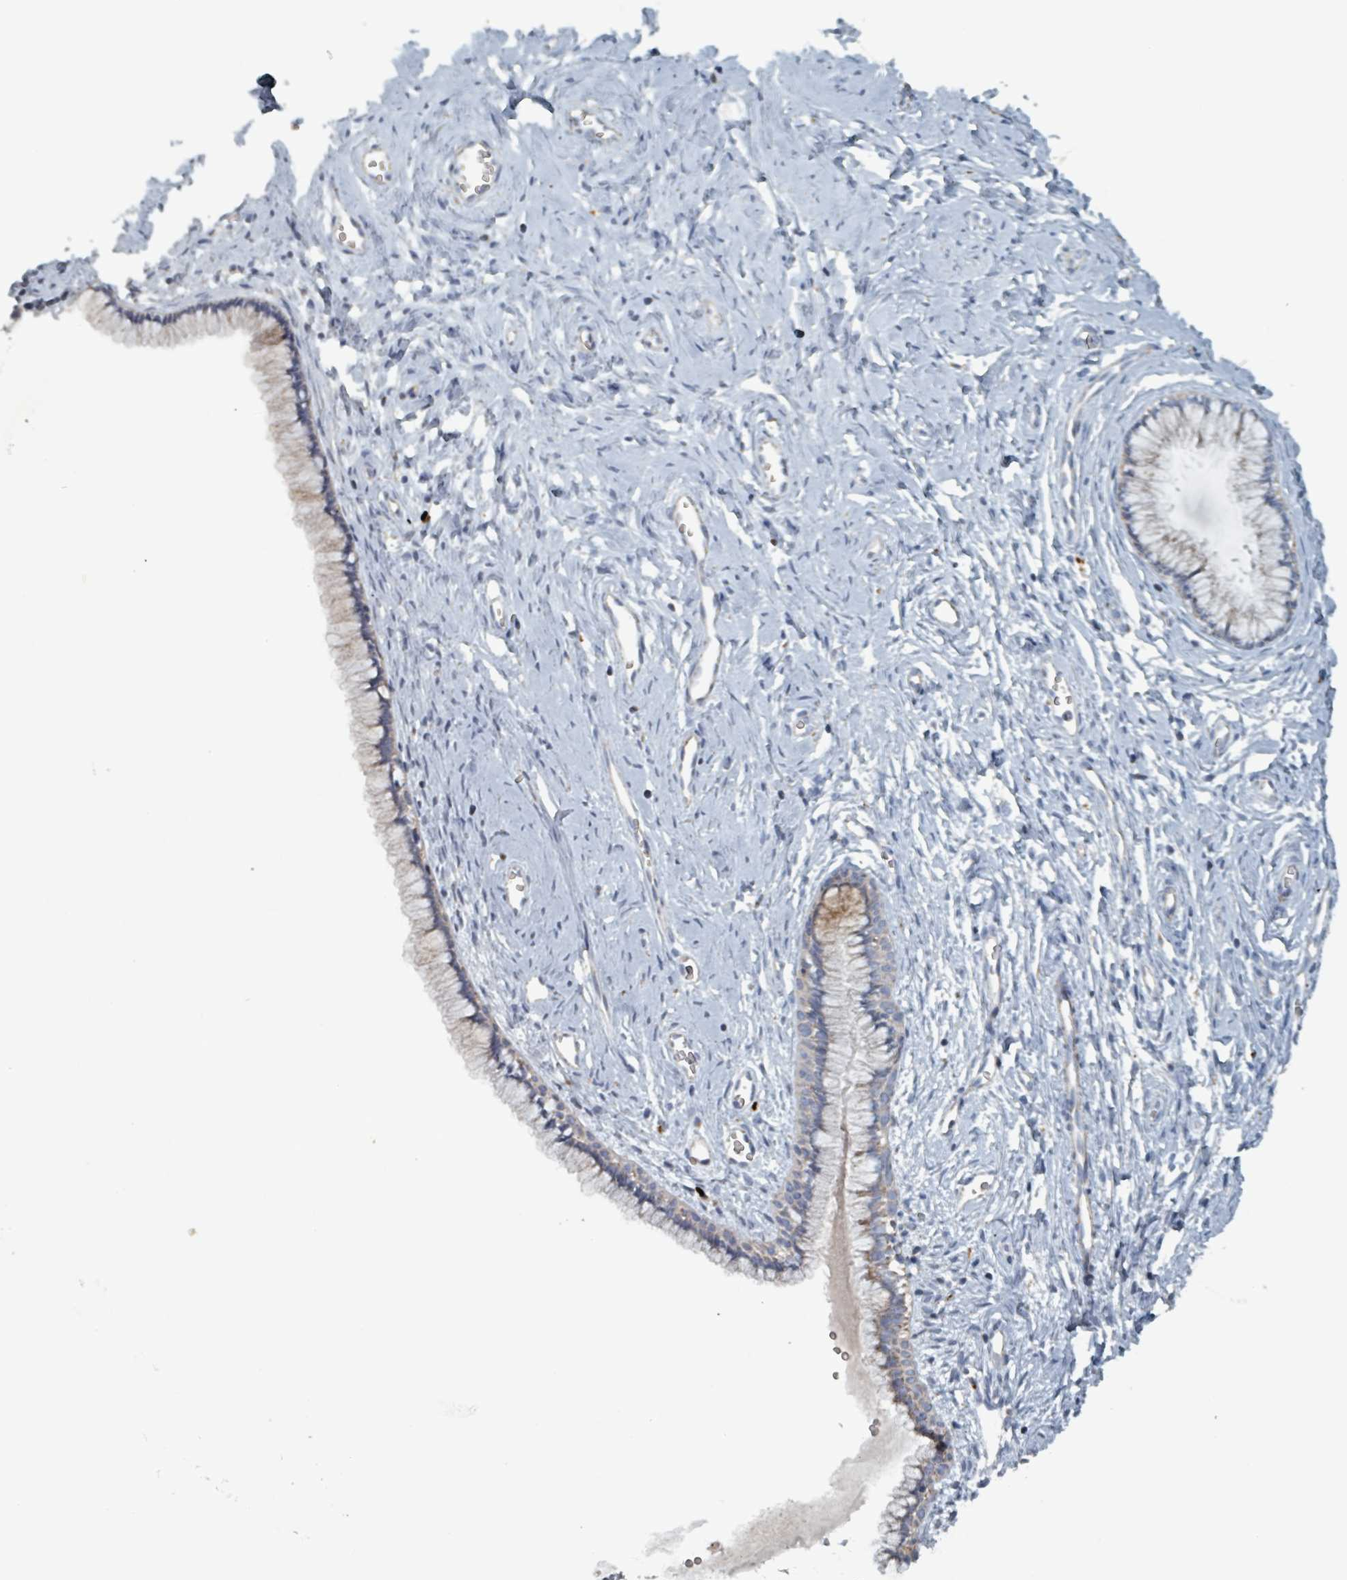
{"staining": {"intensity": "moderate", "quantity": "25%-75%", "location": "cytoplasmic/membranous"}, "tissue": "cervix", "cell_type": "Glandular cells", "image_type": "normal", "snomed": [{"axis": "morphology", "description": "Normal tissue, NOS"}, {"axis": "topography", "description": "Cervix"}], "caption": "Immunohistochemistry (IHC) of normal human cervix reveals medium levels of moderate cytoplasmic/membranous expression in about 25%-75% of glandular cells. The staining is performed using DAB brown chromogen to label protein expression. The nuclei are counter-stained blue using hematoxylin.", "gene": "ABHD18", "patient": {"sex": "female", "age": 40}}